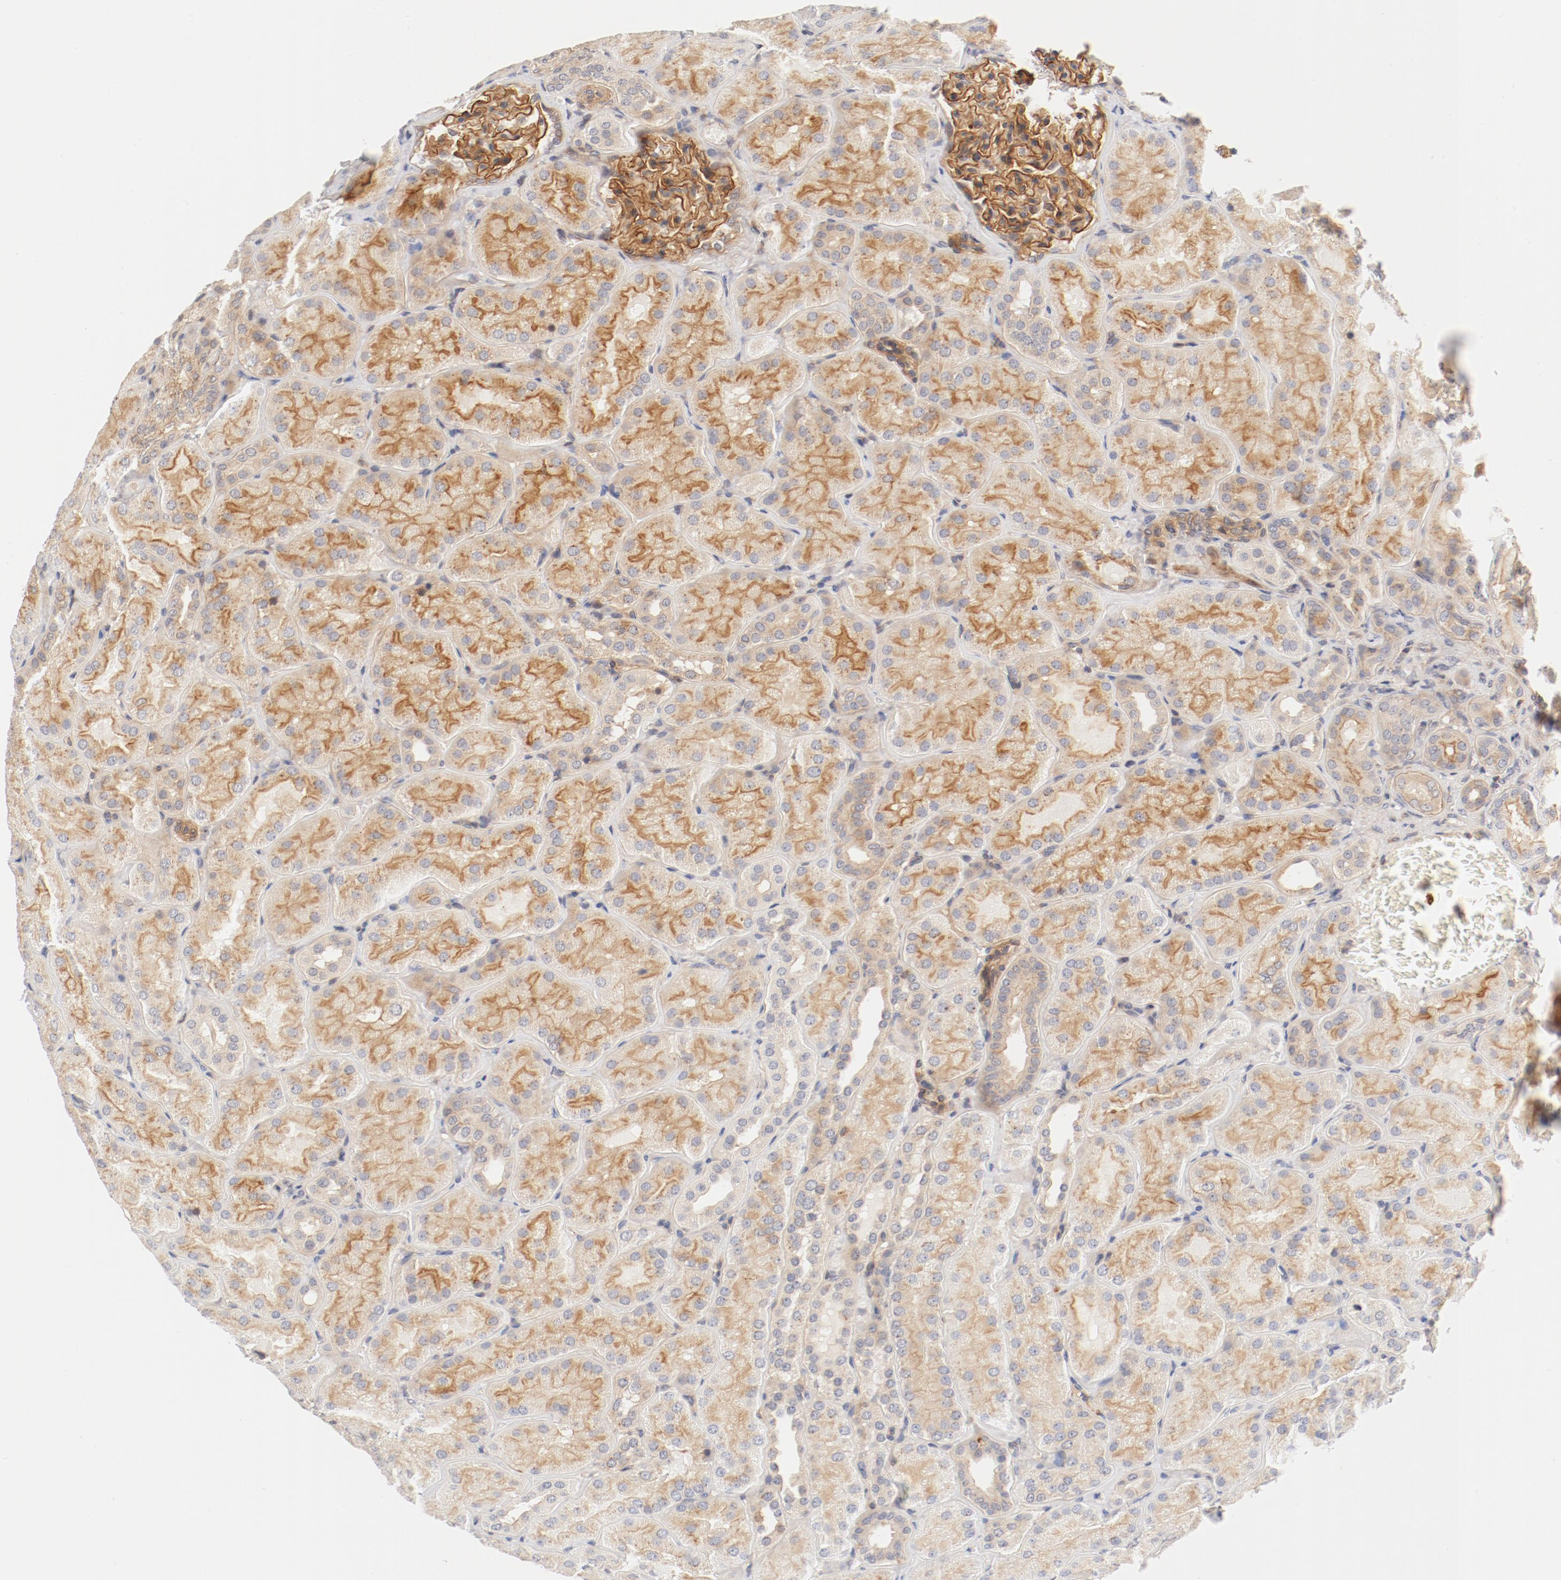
{"staining": {"intensity": "strong", "quantity": ">75%", "location": "cytoplasmic/membranous"}, "tissue": "kidney", "cell_type": "Cells in glomeruli", "image_type": "normal", "snomed": [{"axis": "morphology", "description": "Normal tissue, NOS"}, {"axis": "topography", "description": "Kidney"}], "caption": "Immunohistochemical staining of benign kidney exhibits strong cytoplasmic/membranous protein expression in approximately >75% of cells in glomeruli. The protein of interest is stained brown, and the nuclei are stained in blue (DAB IHC with brightfield microscopy, high magnification).", "gene": "ZNF267", "patient": {"sex": "male", "age": 28}}